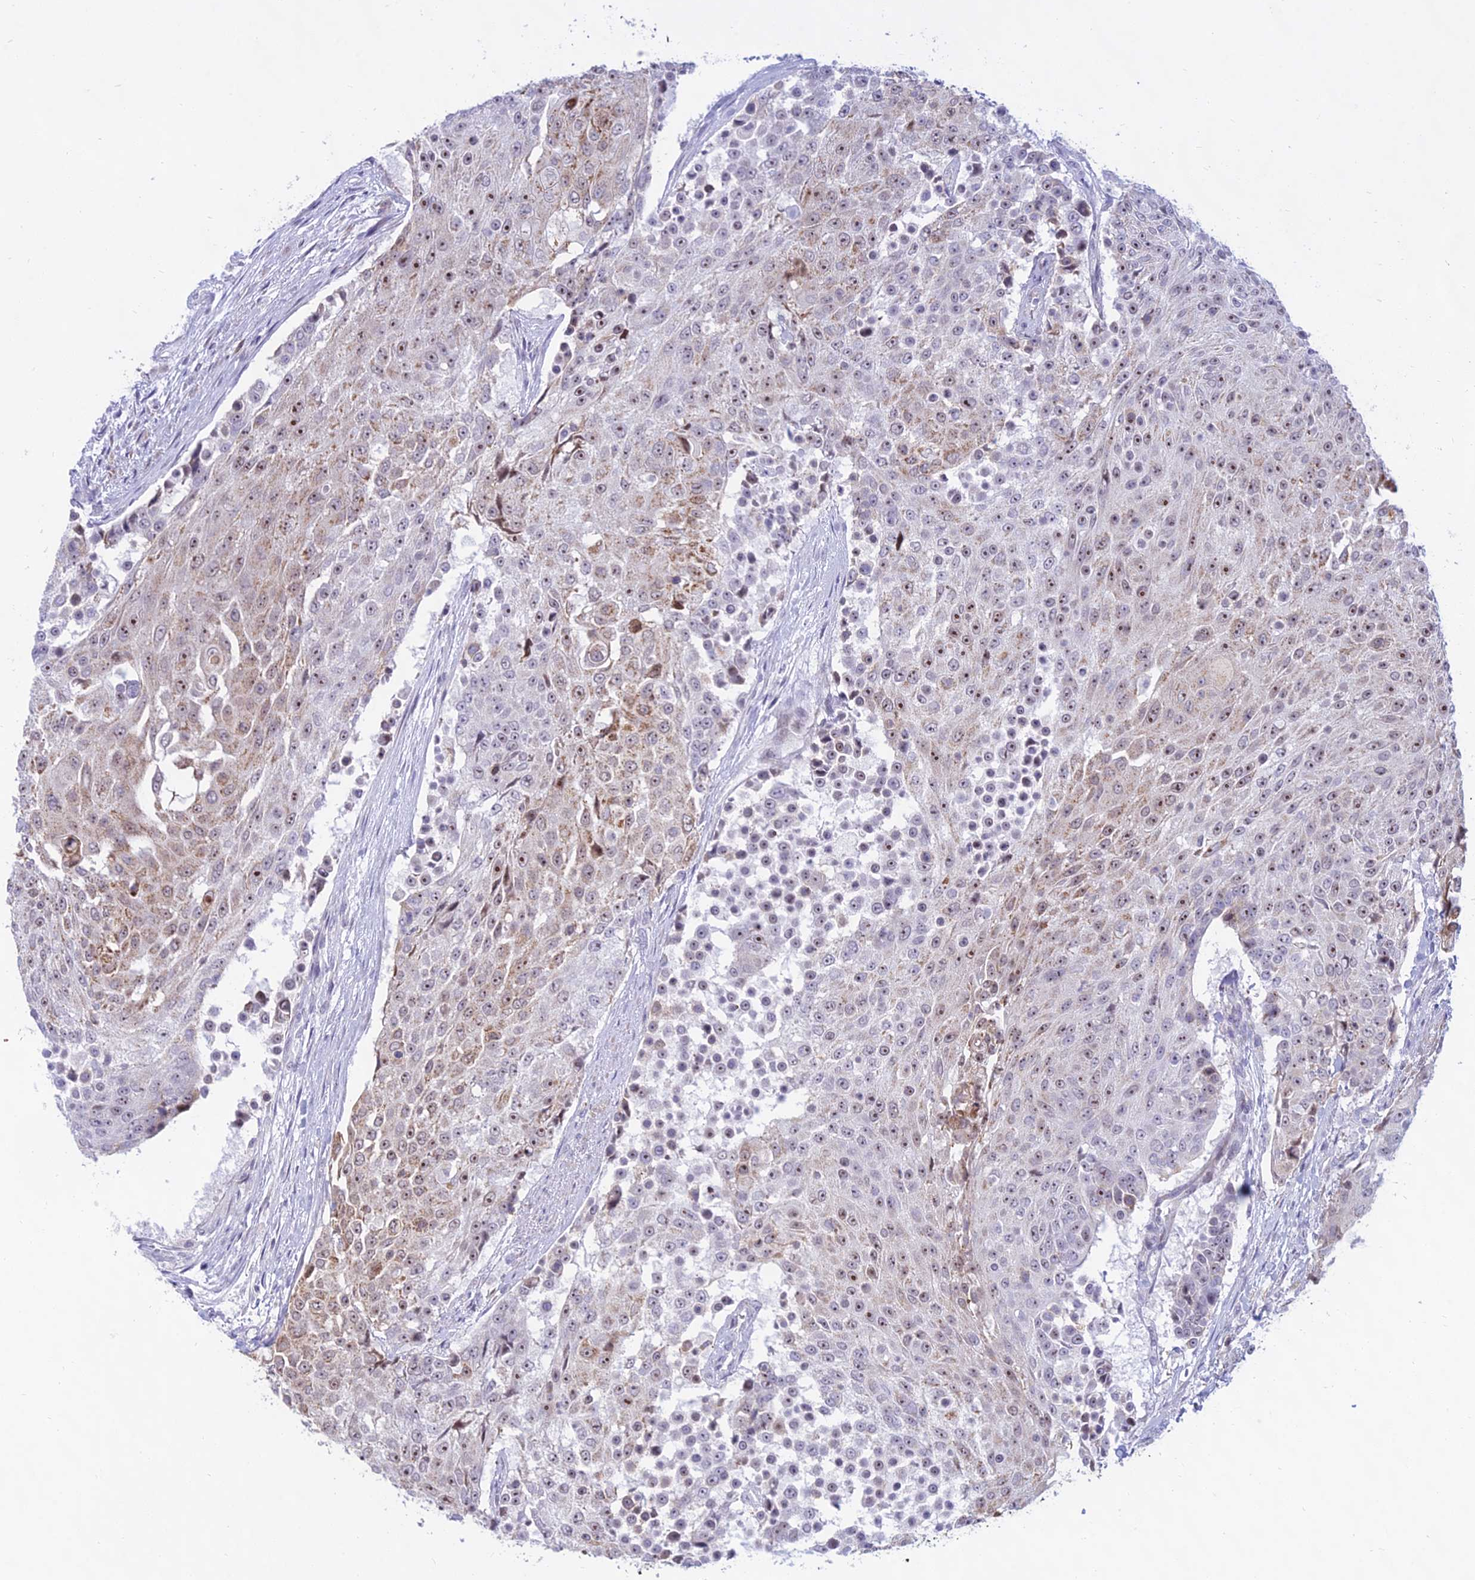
{"staining": {"intensity": "moderate", "quantity": "25%-75%", "location": "cytoplasmic/membranous,nuclear"}, "tissue": "urothelial cancer", "cell_type": "Tumor cells", "image_type": "cancer", "snomed": [{"axis": "morphology", "description": "Urothelial carcinoma, High grade"}, {"axis": "topography", "description": "Urinary bladder"}], "caption": "IHC (DAB) staining of human high-grade urothelial carcinoma exhibits moderate cytoplasmic/membranous and nuclear protein positivity in about 25%-75% of tumor cells.", "gene": "KRR1", "patient": {"sex": "female", "age": 63}}